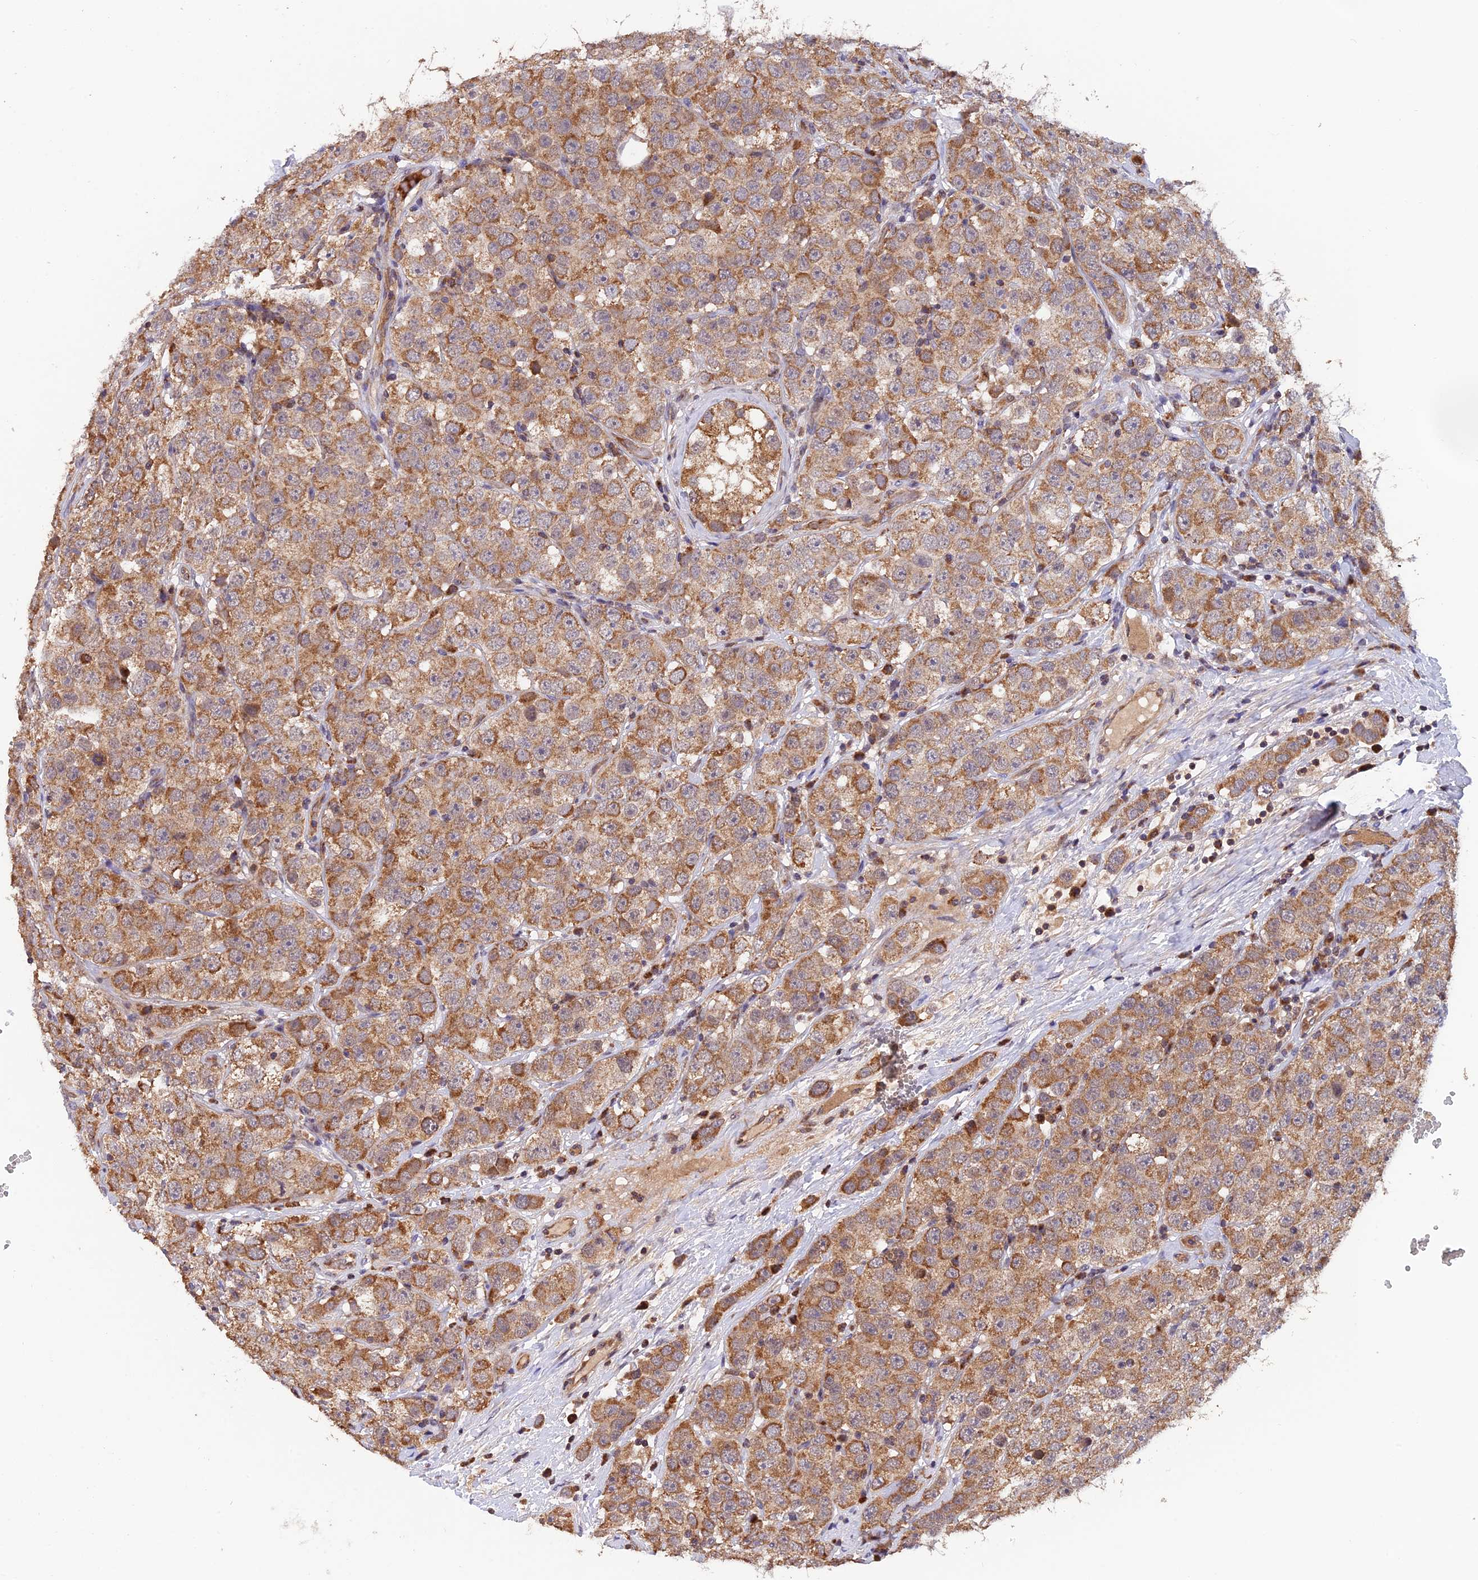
{"staining": {"intensity": "moderate", "quantity": "25%-75%", "location": "cytoplasmic/membranous"}, "tissue": "testis cancer", "cell_type": "Tumor cells", "image_type": "cancer", "snomed": [{"axis": "morphology", "description": "Seminoma, NOS"}, {"axis": "topography", "description": "Testis"}], "caption": "This histopathology image displays testis cancer (seminoma) stained with immunohistochemistry to label a protein in brown. The cytoplasmic/membranous of tumor cells show moderate positivity for the protein. Nuclei are counter-stained blue.", "gene": "MNS1", "patient": {"sex": "male", "age": 28}}